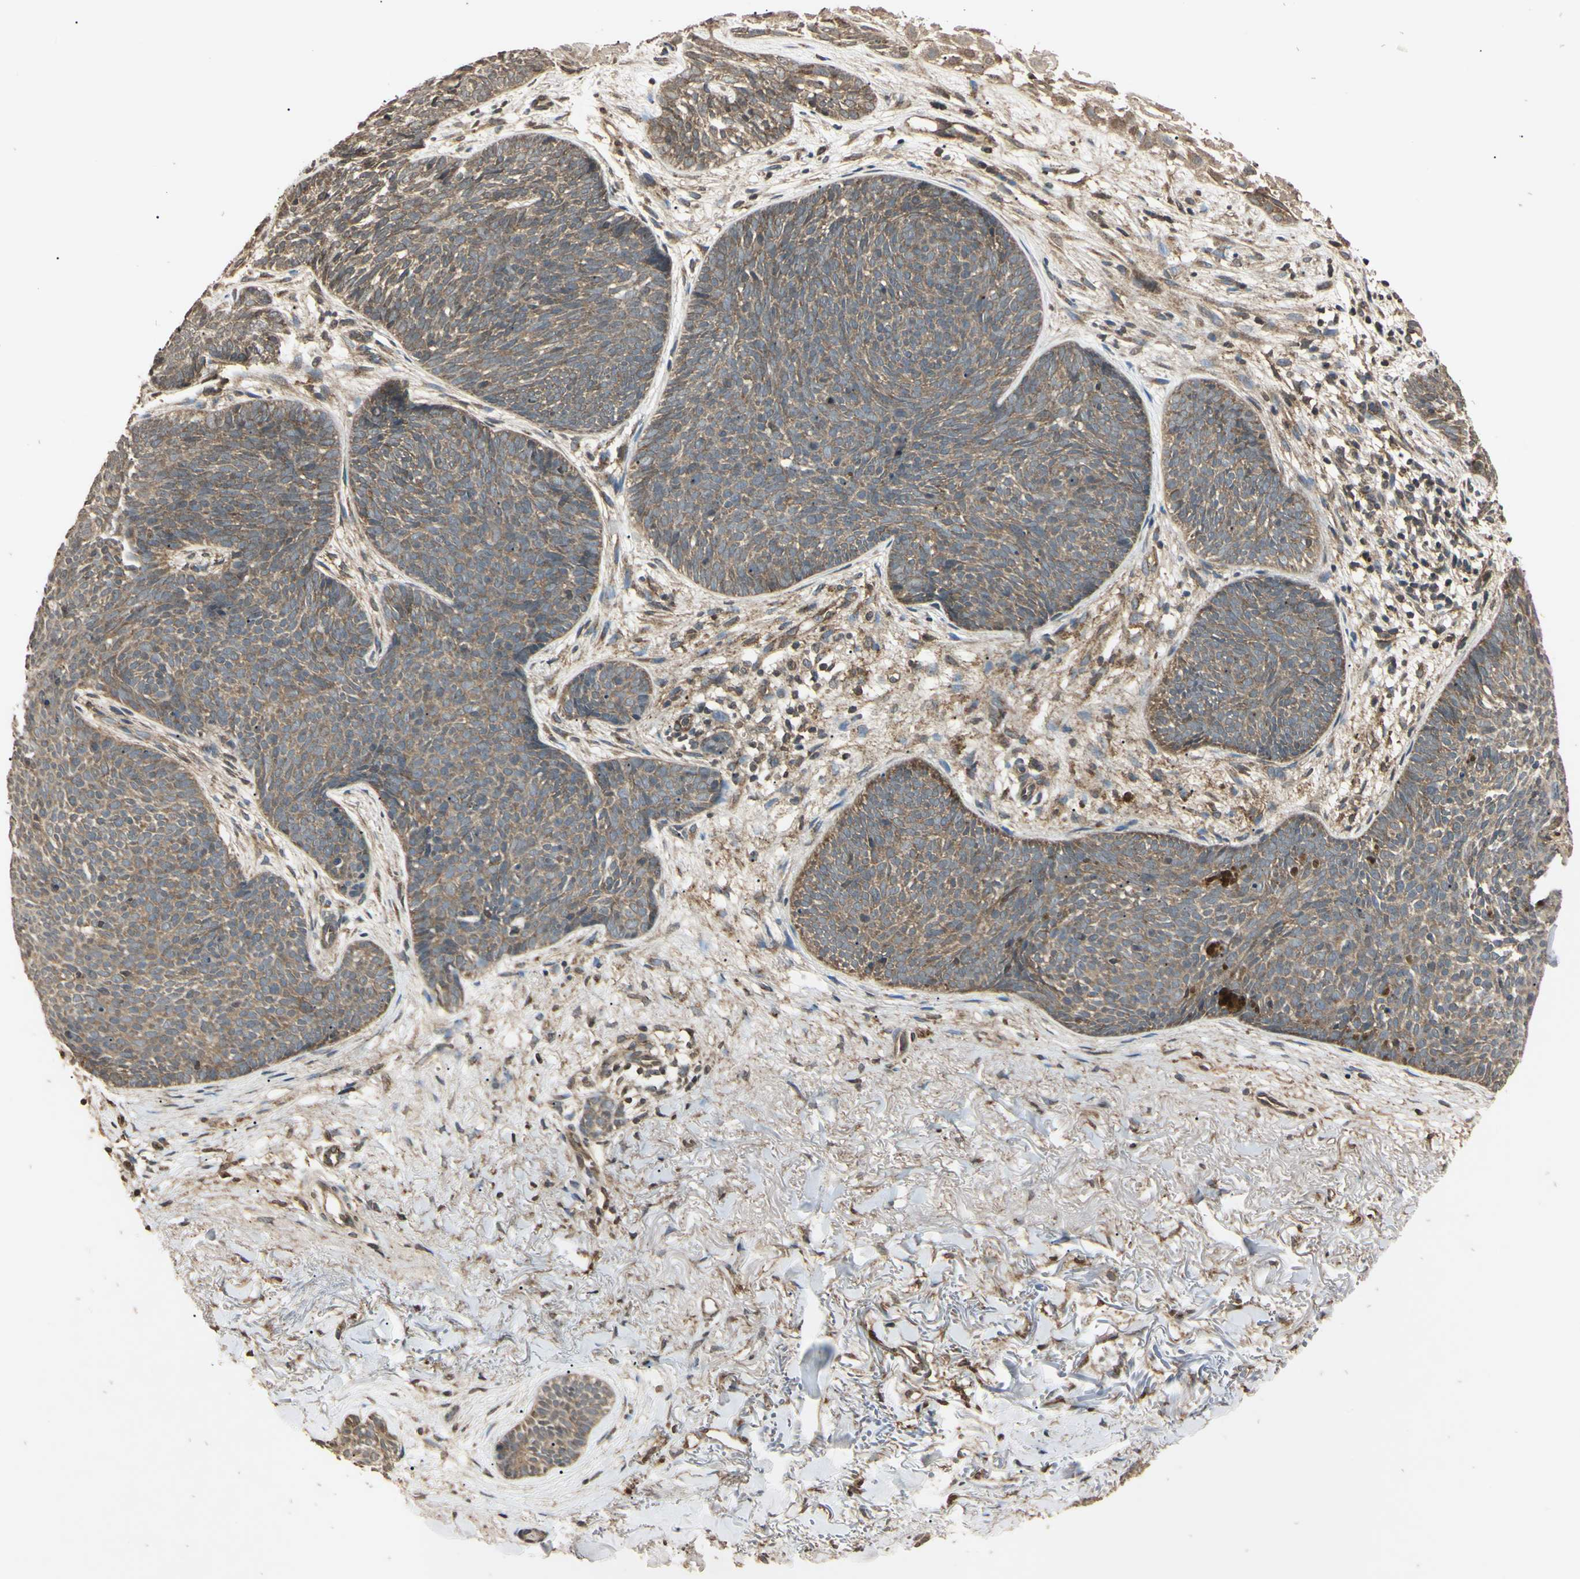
{"staining": {"intensity": "moderate", "quantity": "25%-75%", "location": "cytoplasmic/membranous"}, "tissue": "skin cancer", "cell_type": "Tumor cells", "image_type": "cancer", "snomed": [{"axis": "morphology", "description": "Basal cell carcinoma"}, {"axis": "topography", "description": "Skin"}], "caption": "Immunohistochemistry of human skin basal cell carcinoma displays medium levels of moderate cytoplasmic/membranous expression in about 25%-75% of tumor cells. (brown staining indicates protein expression, while blue staining denotes nuclei).", "gene": "EPN1", "patient": {"sex": "female", "age": 70}}